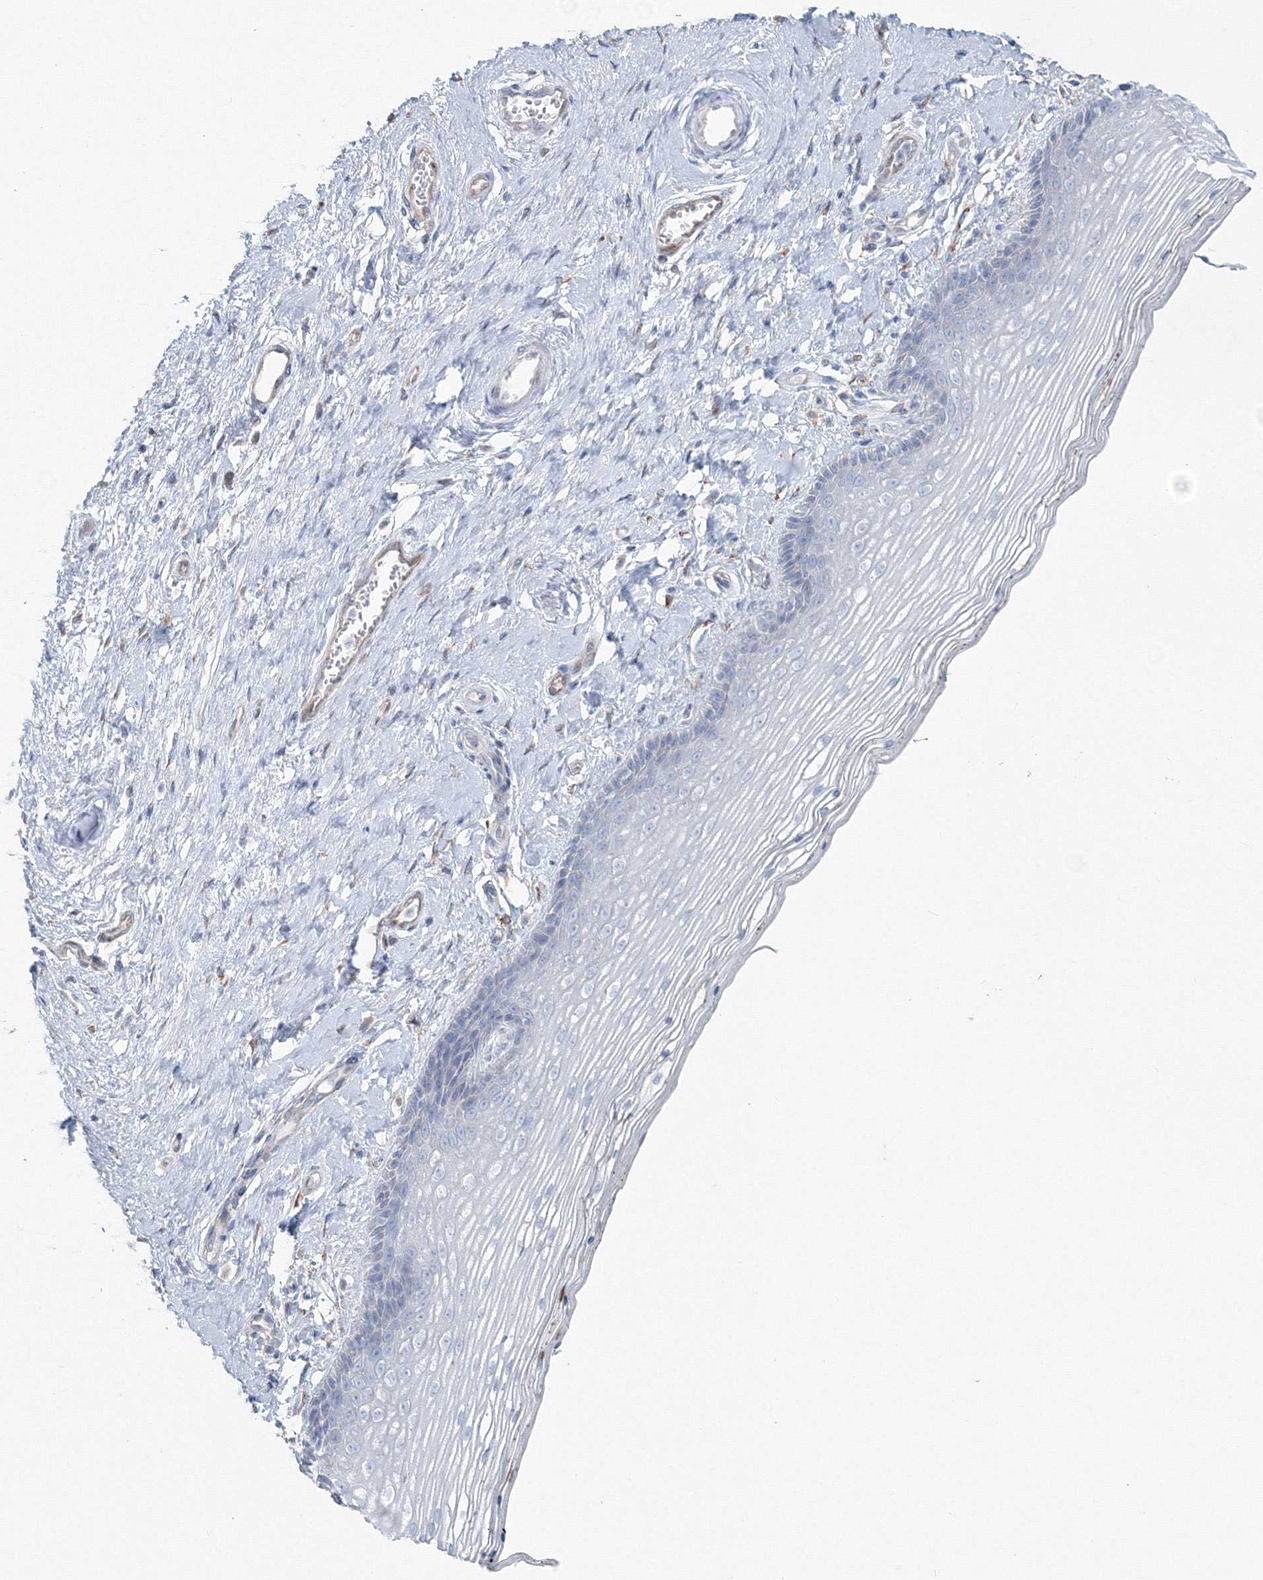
{"staining": {"intensity": "negative", "quantity": "none", "location": "none"}, "tissue": "vagina", "cell_type": "Squamous epithelial cells", "image_type": "normal", "snomed": [{"axis": "morphology", "description": "Normal tissue, NOS"}, {"axis": "topography", "description": "Vagina"}], "caption": "Vagina stained for a protein using immunohistochemistry demonstrates no expression squamous epithelial cells.", "gene": "ENSG00000285283", "patient": {"sex": "female", "age": 46}}